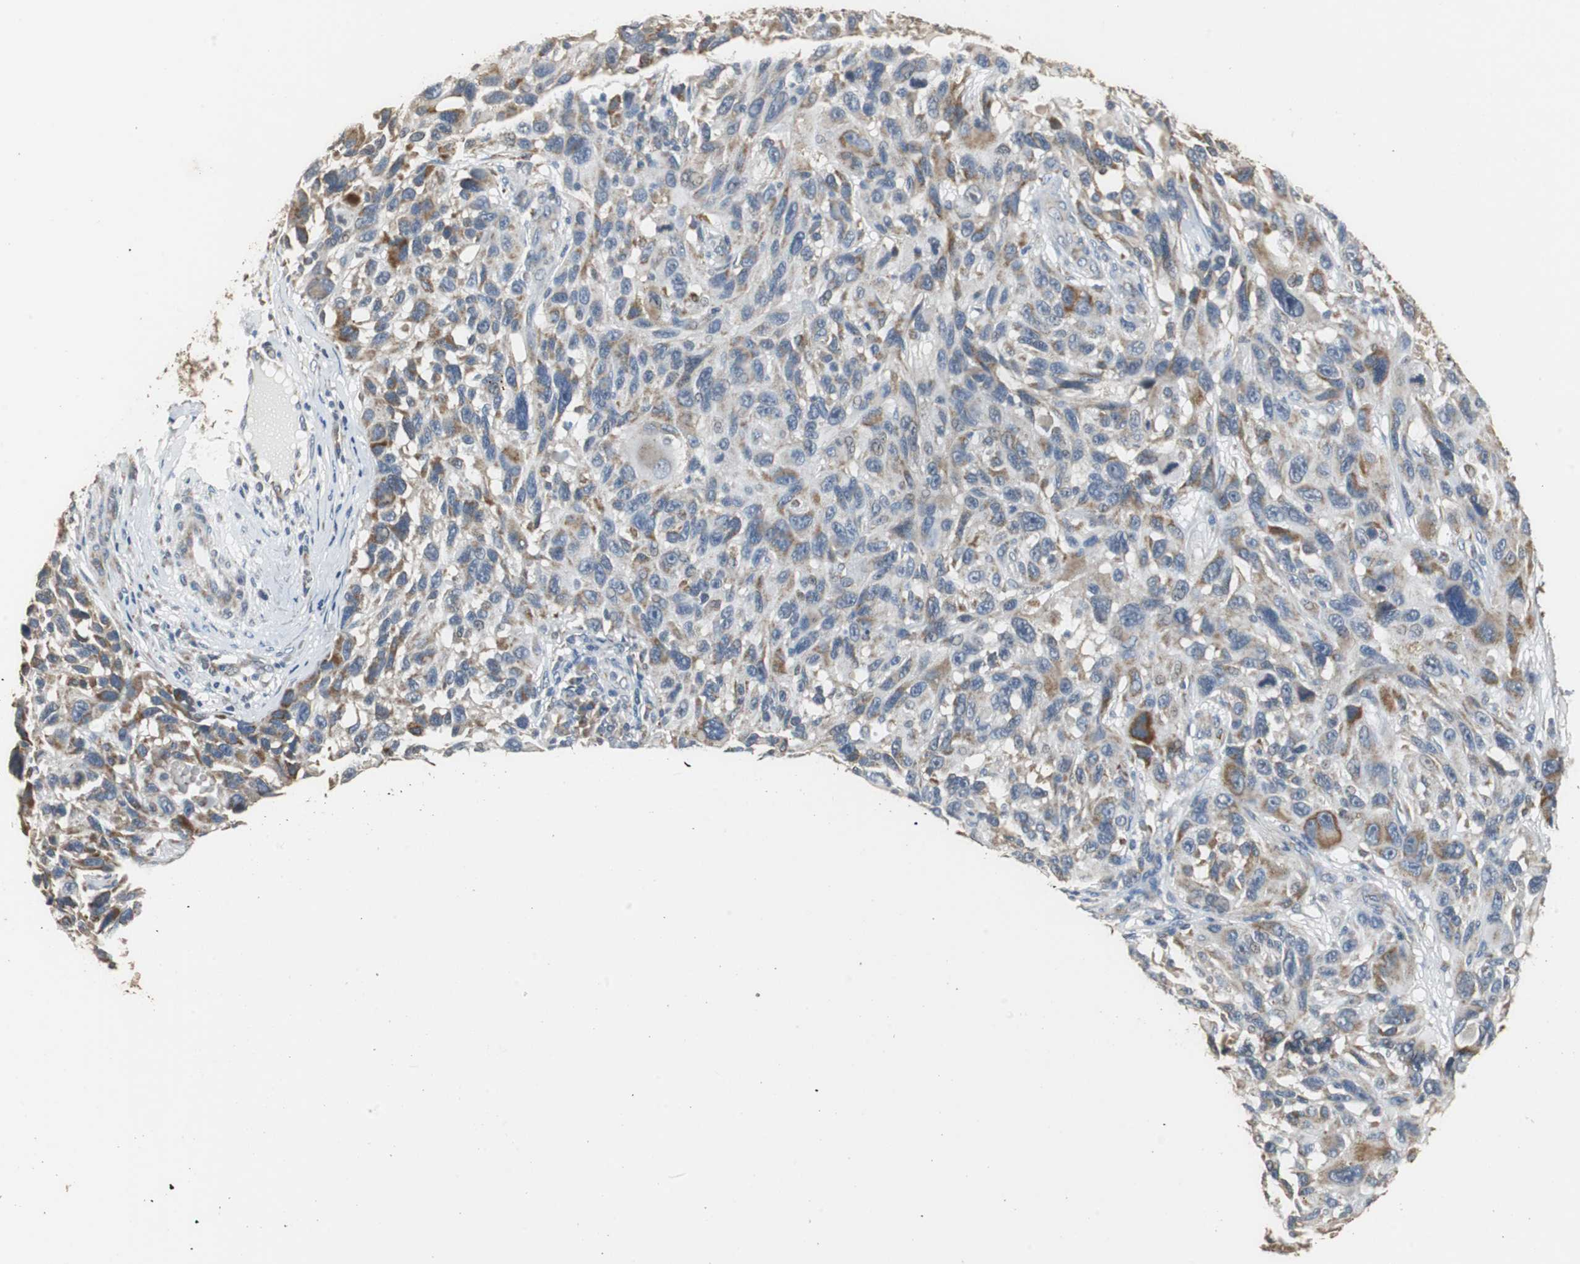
{"staining": {"intensity": "moderate", "quantity": "<25%", "location": "cytoplasmic/membranous"}, "tissue": "melanoma", "cell_type": "Tumor cells", "image_type": "cancer", "snomed": [{"axis": "morphology", "description": "Malignant melanoma, NOS"}, {"axis": "topography", "description": "Skin"}], "caption": "Immunohistochemical staining of melanoma displays moderate cytoplasmic/membranous protein expression in approximately <25% of tumor cells.", "gene": "HMGCL", "patient": {"sex": "male", "age": 53}}